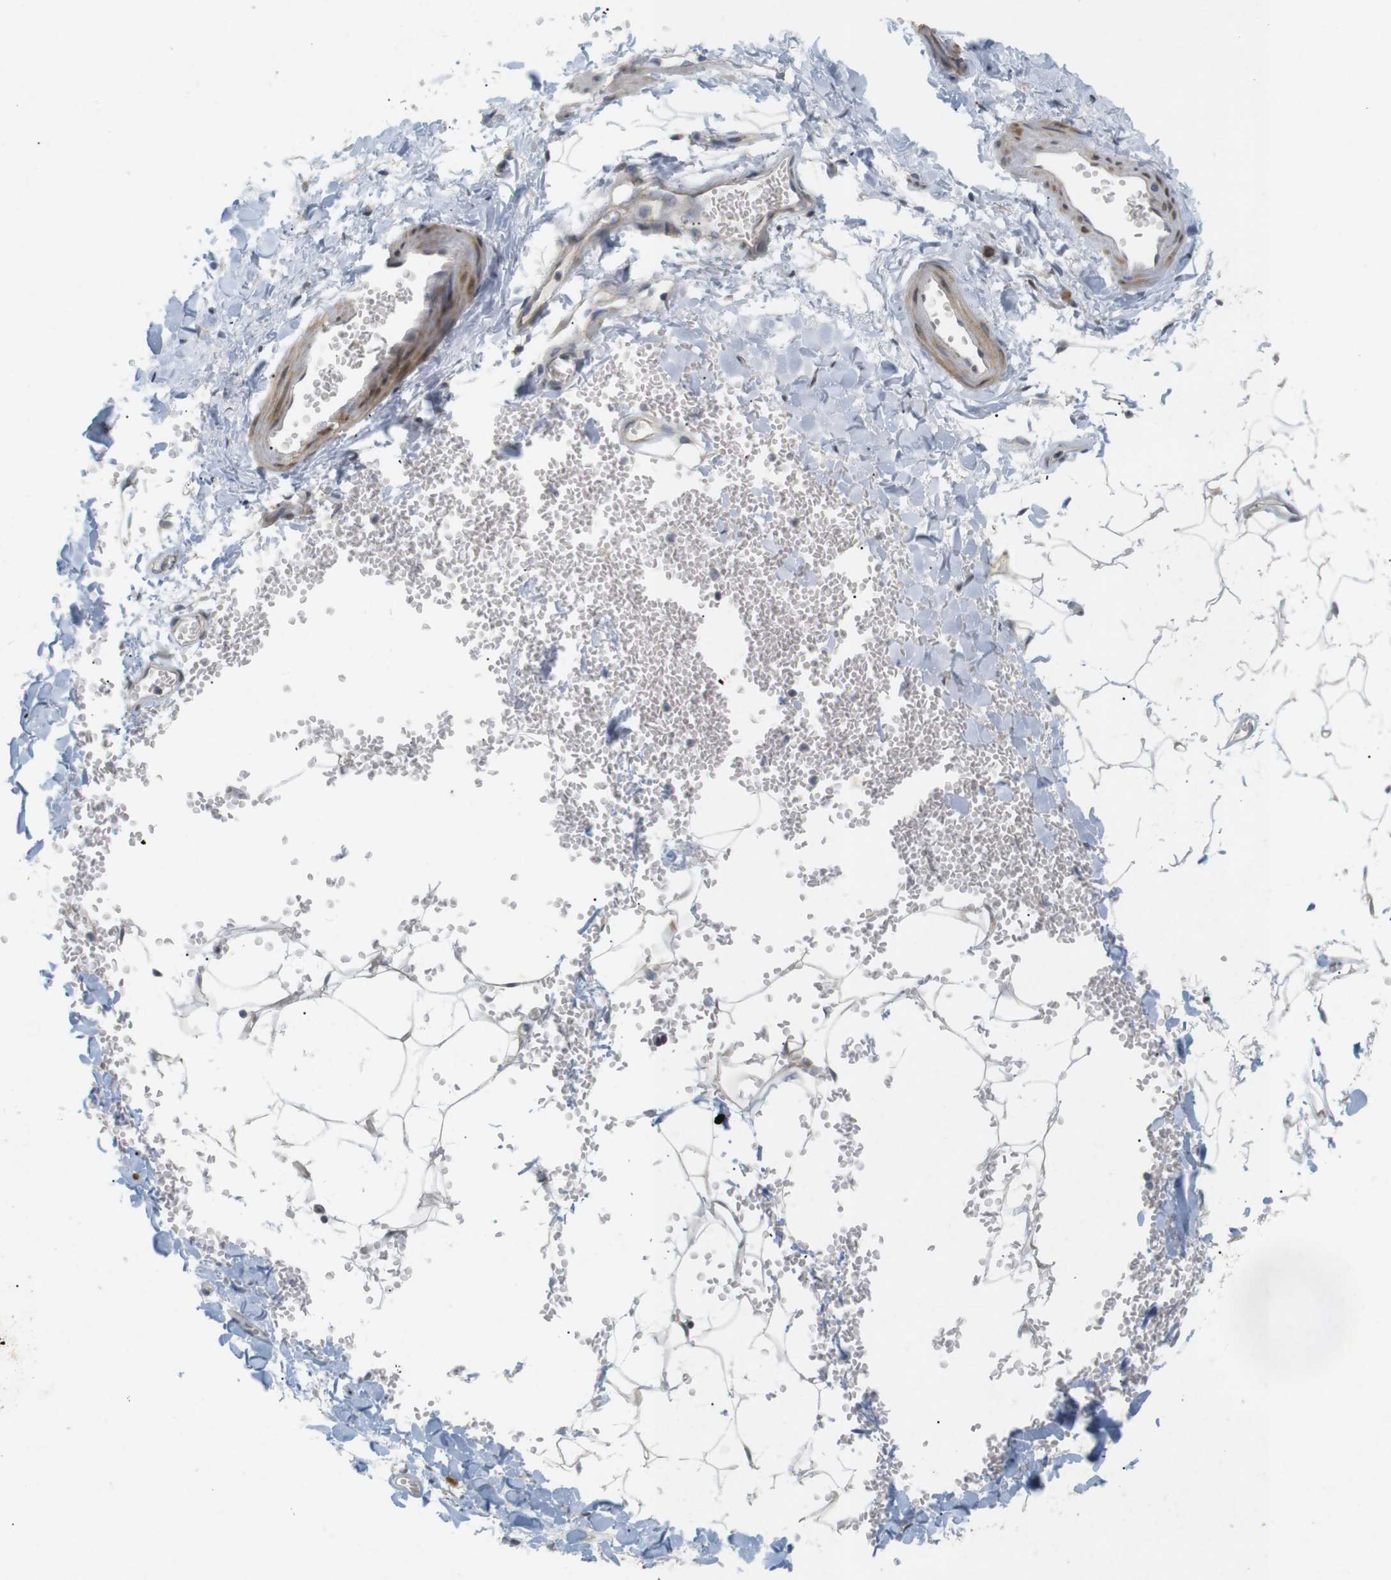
{"staining": {"intensity": "weak", "quantity": "<25%", "location": "cytoplasmic/membranous"}, "tissue": "adipose tissue", "cell_type": "Adipocytes", "image_type": "normal", "snomed": [{"axis": "morphology", "description": "Normal tissue, NOS"}, {"axis": "topography", "description": "Adipose tissue"}, {"axis": "topography", "description": "Peripheral nerve tissue"}], "caption": "DAB immunohistochemical staining of benign human adipose tissue reveals no significant positivity in adipocytes. Brightfield microscopy of immunohistochemistry (IHC) stained with DAB (brown) and hematoxylin (blue), captured at high magnification.", "gene": "PPP1R14A", "patient": {"sex": "male", "age": 52}}